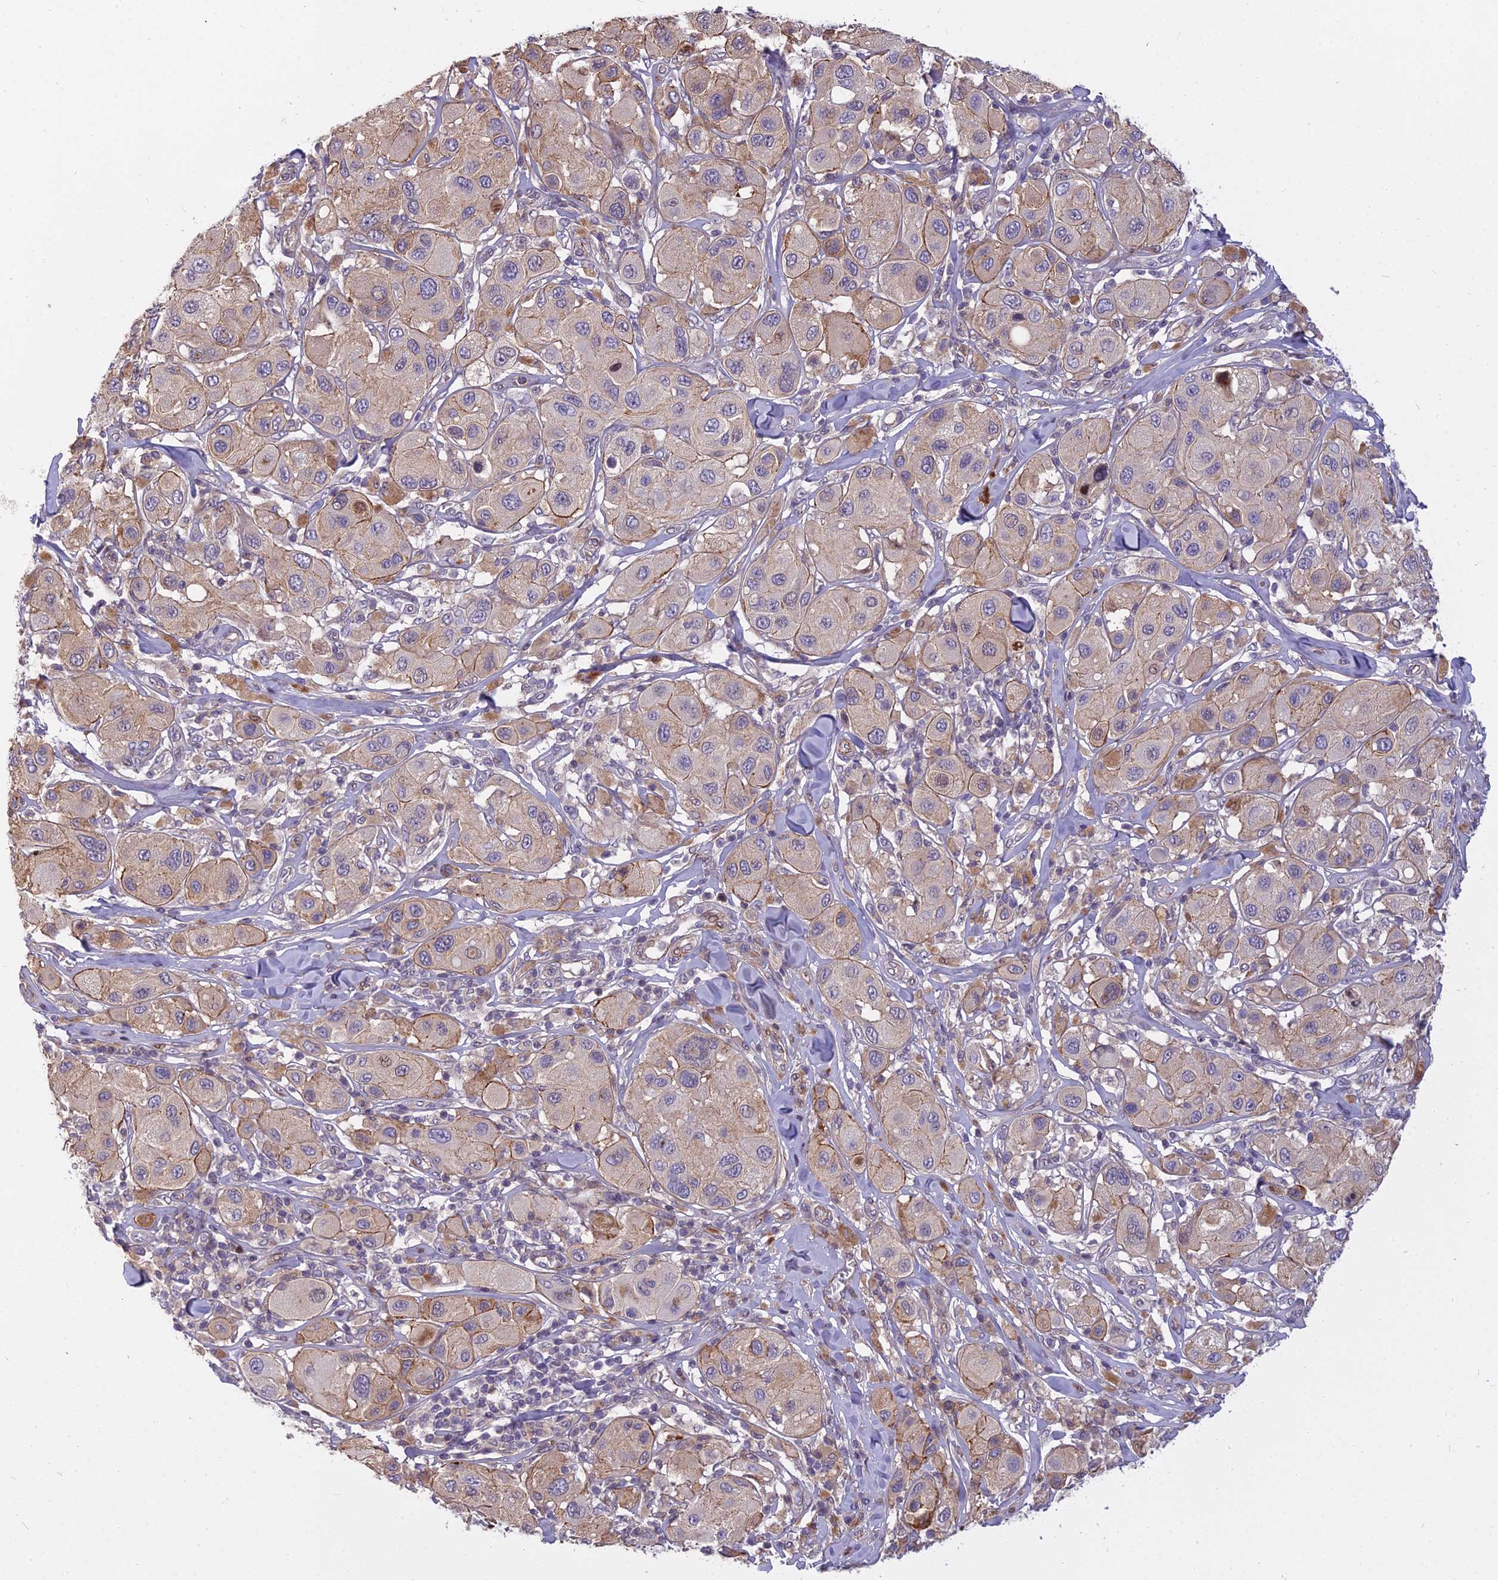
{"staining": {"intensity": "weak", "quantity": "<25%", "location": "cytoplasmic/membranous"}, "tissue": "melanoma", "cell_type": "Tumor cells", "image_type": "cancer", "snomed": [{"axis": "morphology", "description": "Malignant melanoma, Metastatic site"}, {"axis": "topography", "description": "Skin"}], "caption": "Malignant melanoma (metastatic site) was stained to show a protein in brown. There is no significant positivity in tumor cells.", "gene": "GLYATL3", "patient": {"sex": "male", "age": 41}}